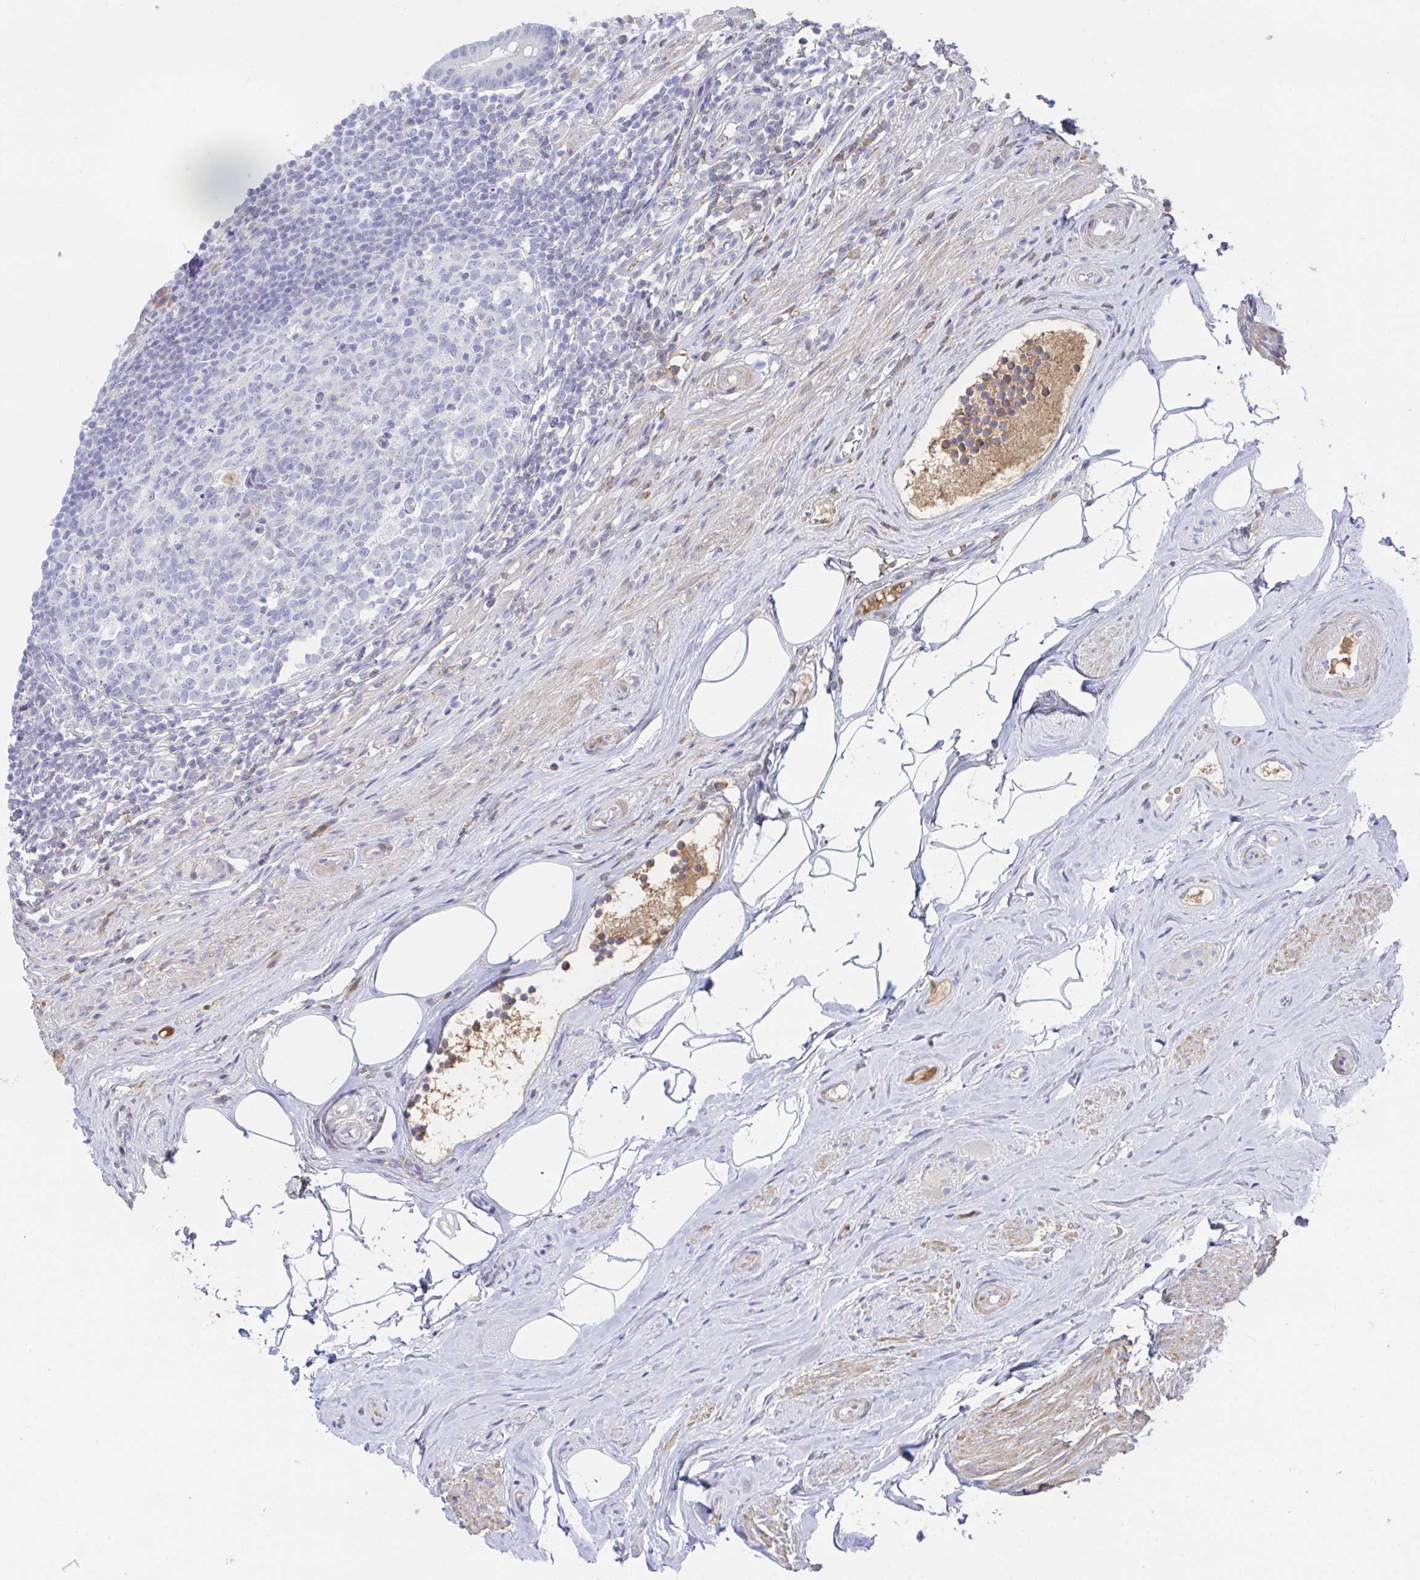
{"staining": {"intensity": "negative", "quantity": "none", "location": "none"}, "tissue": "appendix", "cell_type": "Glandular cells", "image_type": "normal", "snomed": [{"axis": "morphology", "description": "Normal tissue, NOS"}, {"axis": "topography", "description": "Appendix"}], "caption": "High power microscopy histopathology image of an IHC histopathology image of normal appendix, revealing no significant expression in glandular cells. (Stains: DAB (3,3'-diaminobenzidine) IHC with hematoxylin counter stain, Microscopy: brightfield microscopy at high magnification).", "gene": "TNFAIP6", "patient": {"sex": "female", "age": 56}}